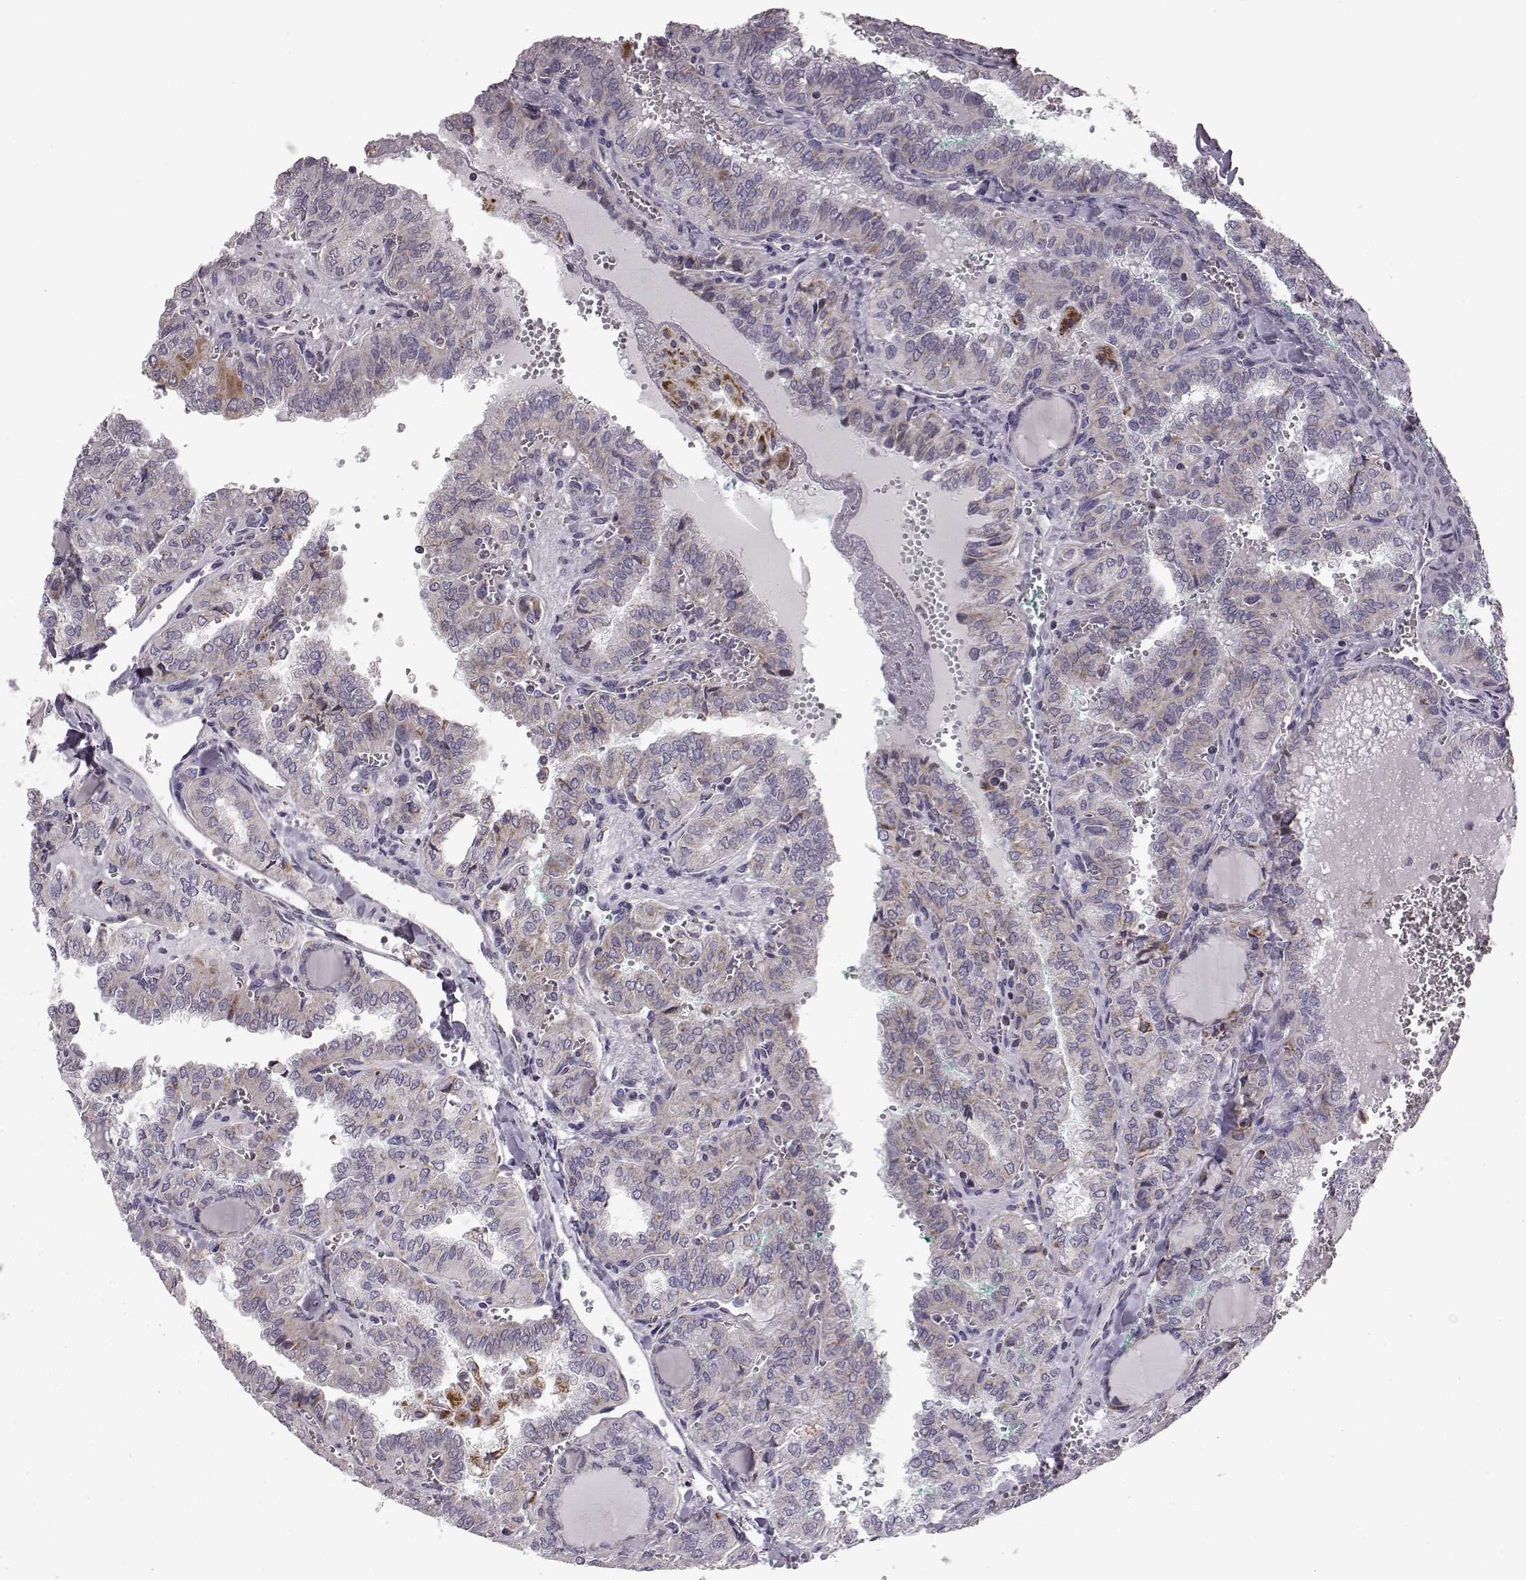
{"staining": {"intensity": "weak", "quantity": ">75%", "location": "cytoplasmic/membranous"}, "tissue": "thyroid cancer", "cell_type": "Tumor cells", "image_type": "cancer", "snomed": [{"axis": "morphology", "description": "Papillary adenocarcinoma, NOS"}, {"axis": "topography", "description": "Thyroid gland"}], "caption": "This micrograph exhibits IHC staining of human thyroid cancer, with low weak cytoplasmic/membranous staining in approximately >75% of tumor cells.", "gene": "ATP5MF", "patient": {"sex": "female", "age": 41}}